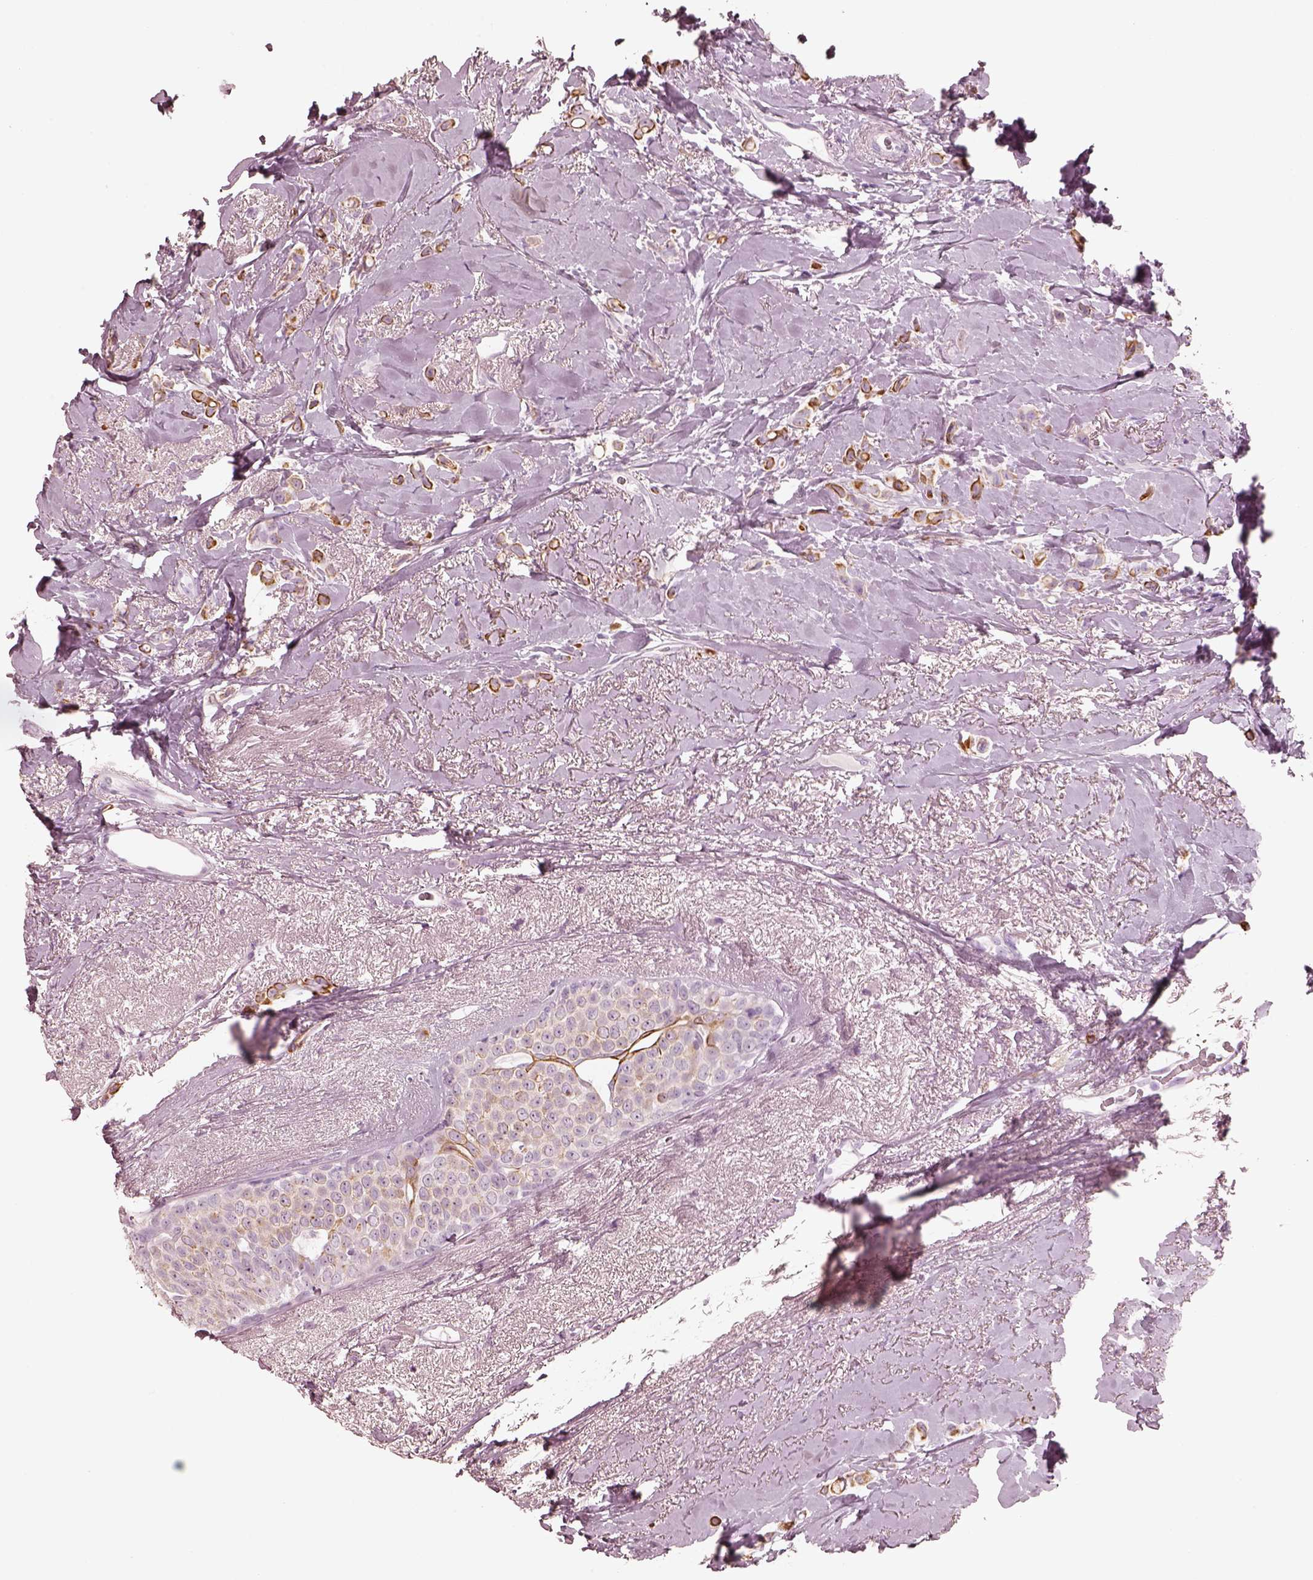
{"staining": {"intensity": "moderate", "quantity": "25%-75%", "location": "cytoplasmic/membranous"}, "tissue": "breast cancer", "cell_type": "Tumor cells", "image_type": "cancer", "snomed": [{"axis": "morphology", "description": "Lobular carcinoma"}, {"axis": "topography", "description": "Breast"}], "caption": "A micrograph of human lobular carcinoma (breast) stained for a protein displays moderate cytoplasmic/membranous brown staining in tumor cells.", "gene": "PON3", "patient": {"sex": "female", "age": 66}}